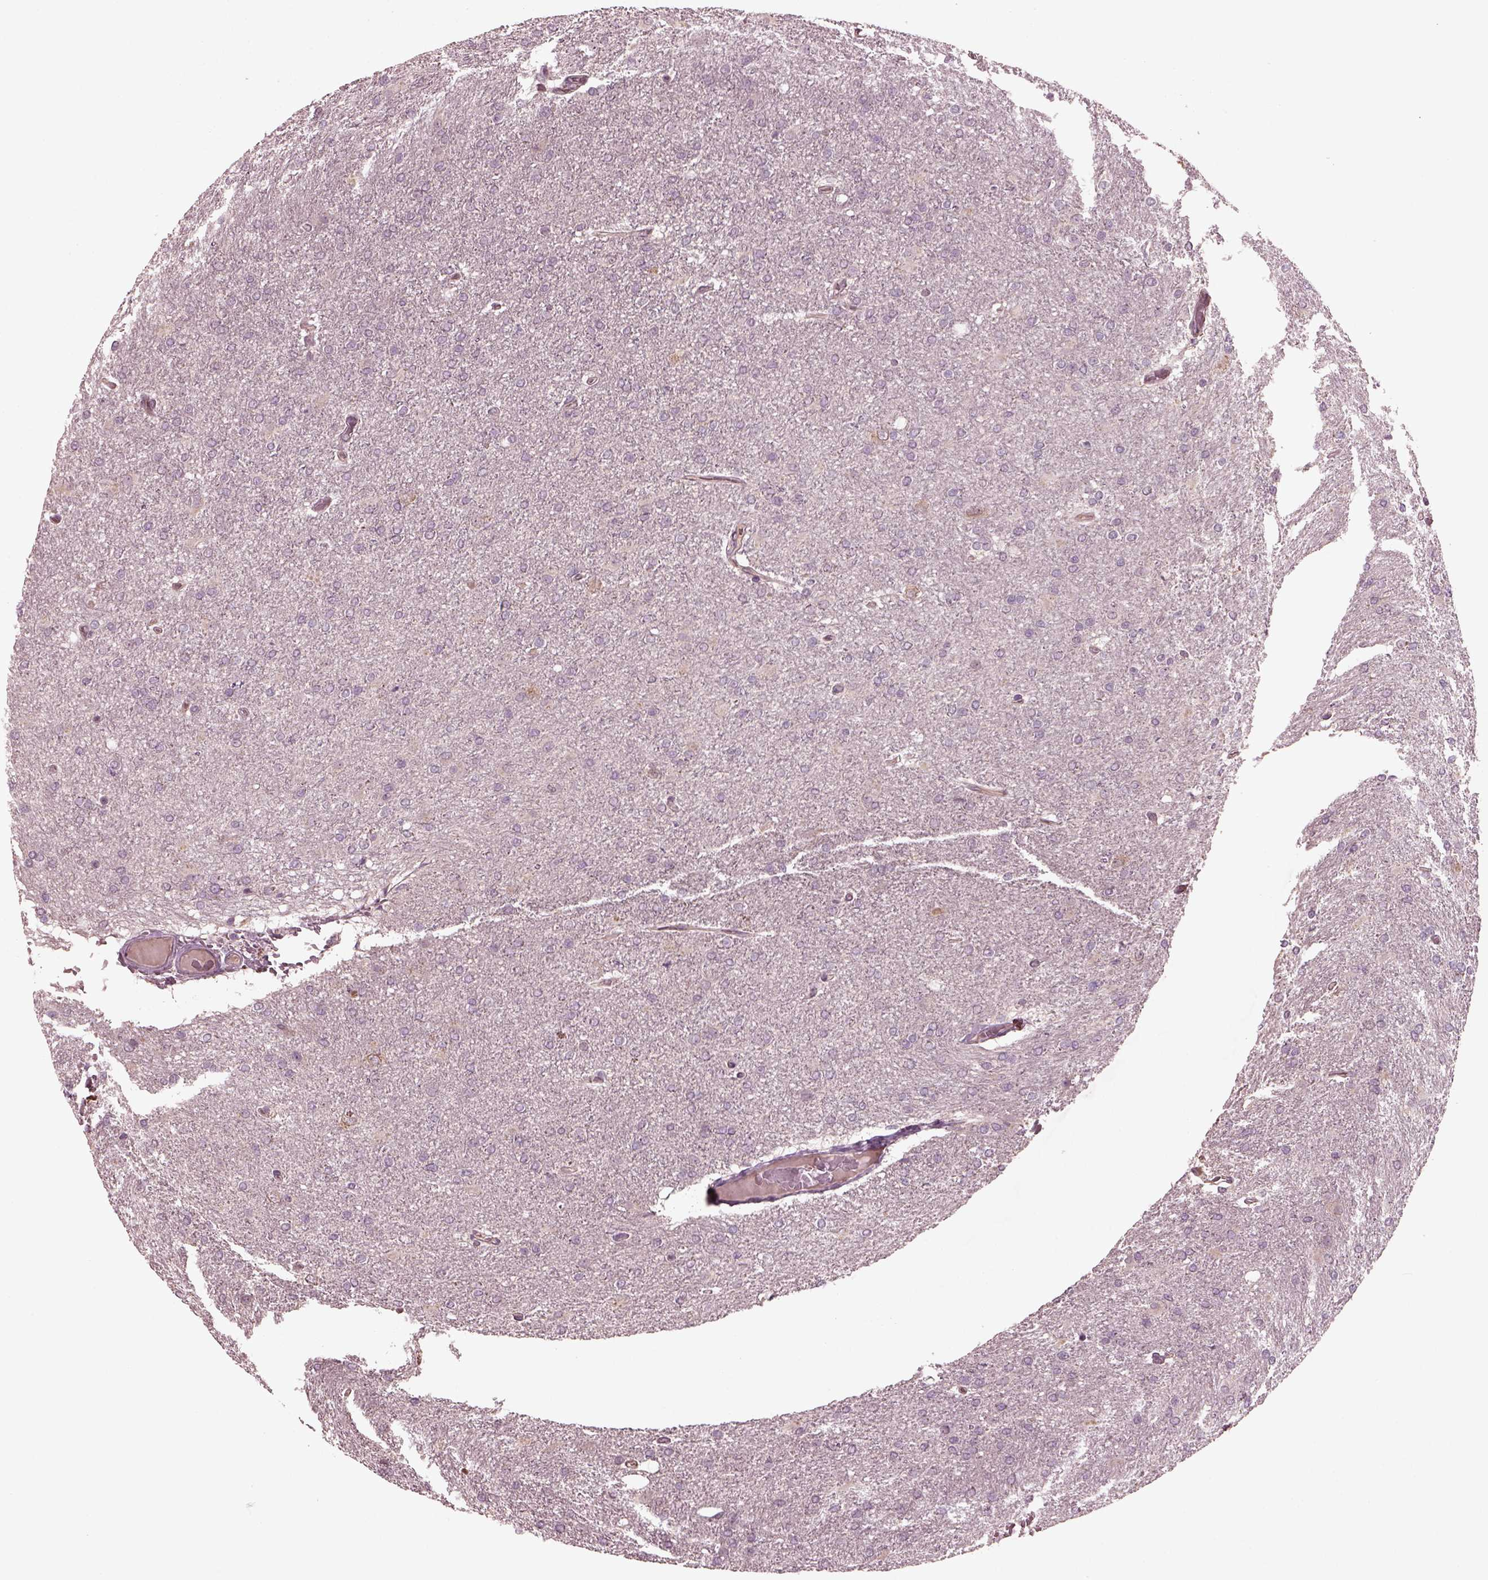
{"staining": {"intensity": "negative", "quantity": "none", "location": "none"}, "tissue": "glioma", "cell_type": "Tumor cells", "image_type": "cancer", "snomed": [{"axis": "morphology", "description": "Glioma, malignant, High grade"}, {"axis": "topography", "description": "Cerebral cortex"}], "caption": "A high-resolution photomicrograph shows immunohistochemistry (IHC) staining of glioma, which demonstrates no significant positivity in tumor cells. Brightfield microscopy of immunohistochemistry (IHC) stained with DAB (brown) and hematoxylin (blue), captured at high magnification.", "gene": "PORCN", "patient": {"sex": "male", "age": 70}}